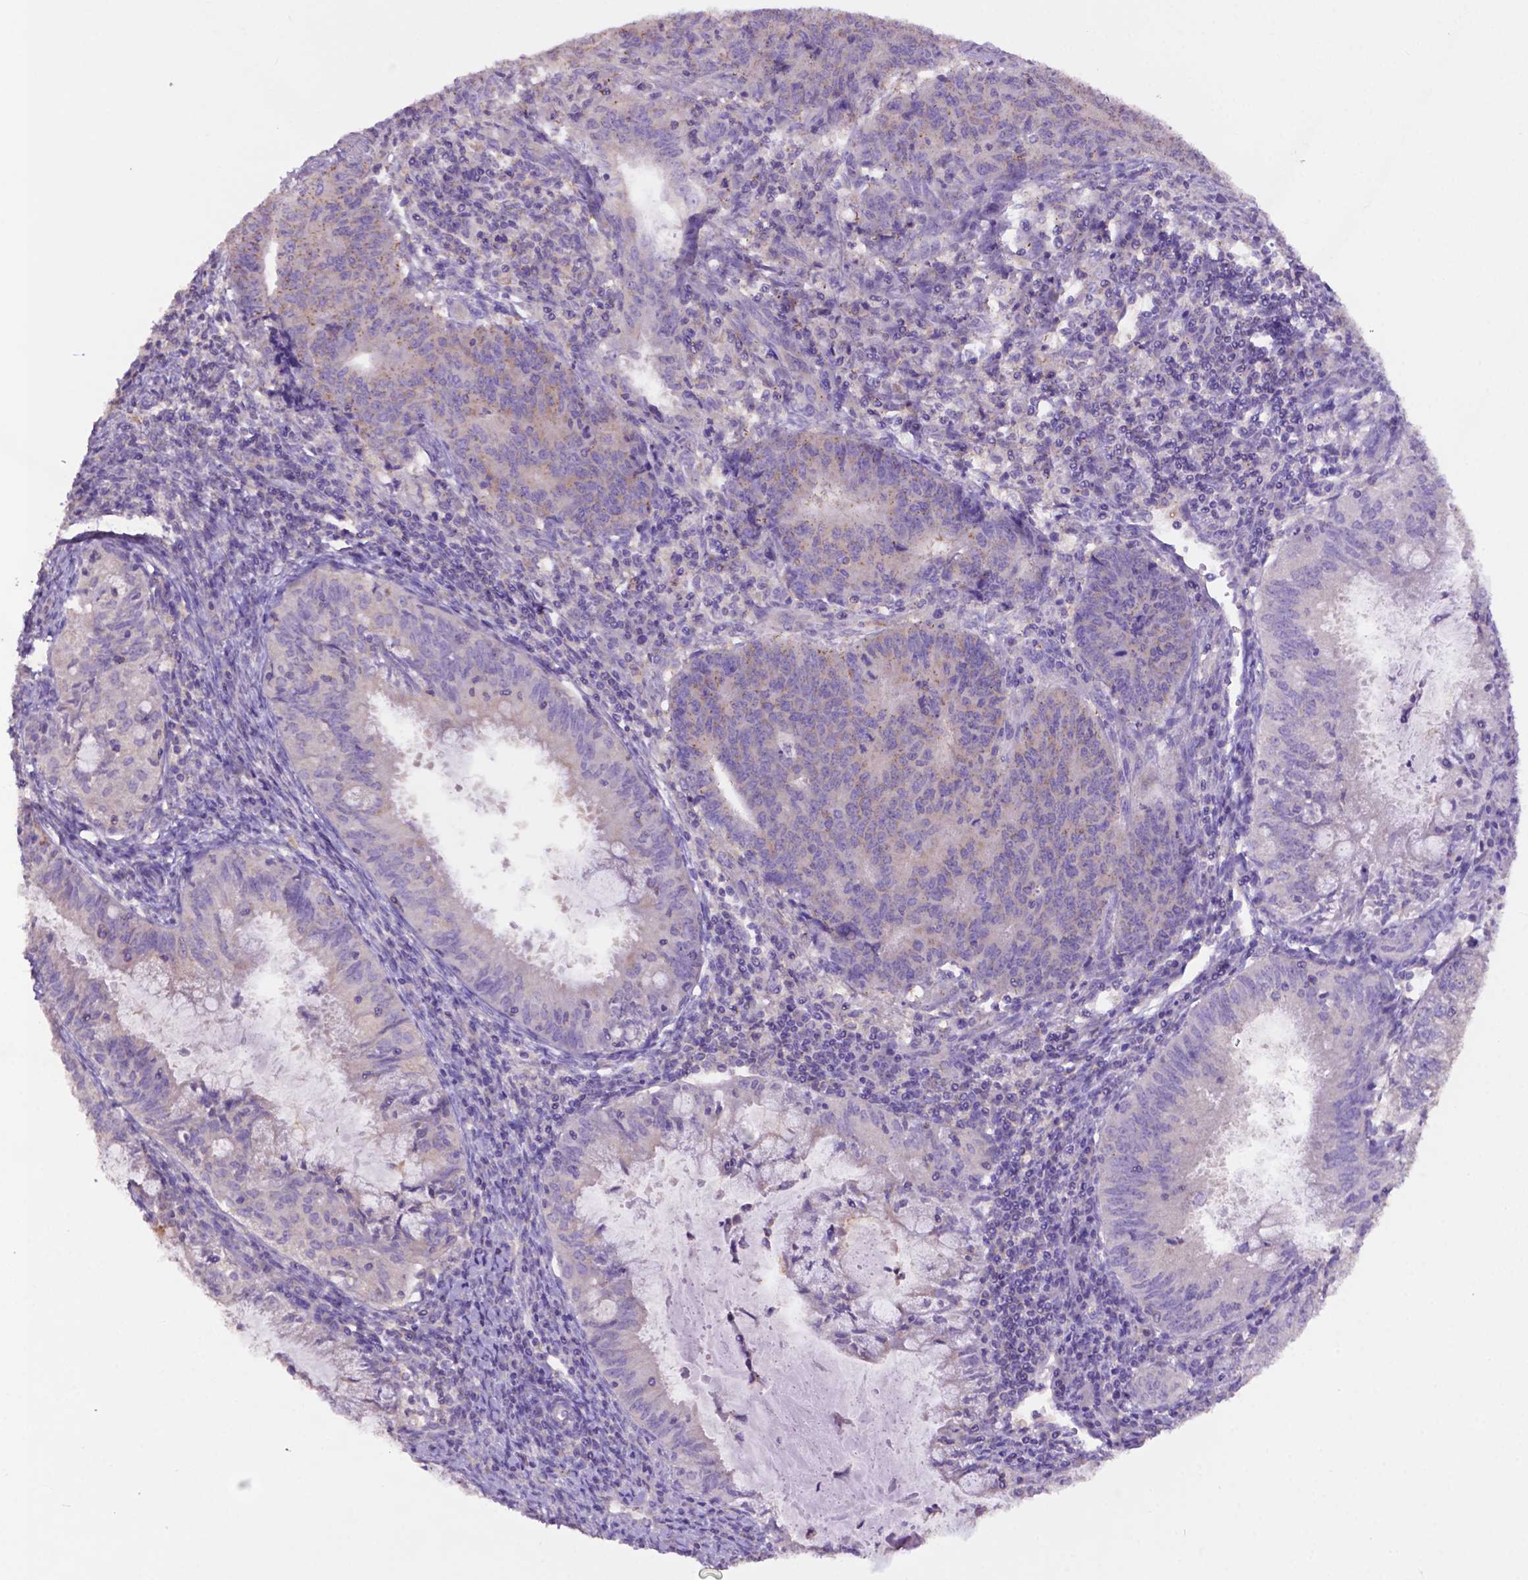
{"staining": {"intensity": "weak", "quantity": "<25%", "location": "cytoplasmic/membranous"}, "tissue": "endometrial cancer", "cell_type": "Tumor cells", "image_type": "cancer", "snomed": [{"axis": "morphology", "description": "Adenocarcinoma, NOS"}, {"axis": "topography", "description": "Endometrium"}], "caption": "Immunohistochemistry micrograph of human endometrial adenocarcinoma stained for a protein (brown), which shows no expression in tumor cells.", "gene": "PRPS2", "patient": {"sex": "female", "age": 59}}